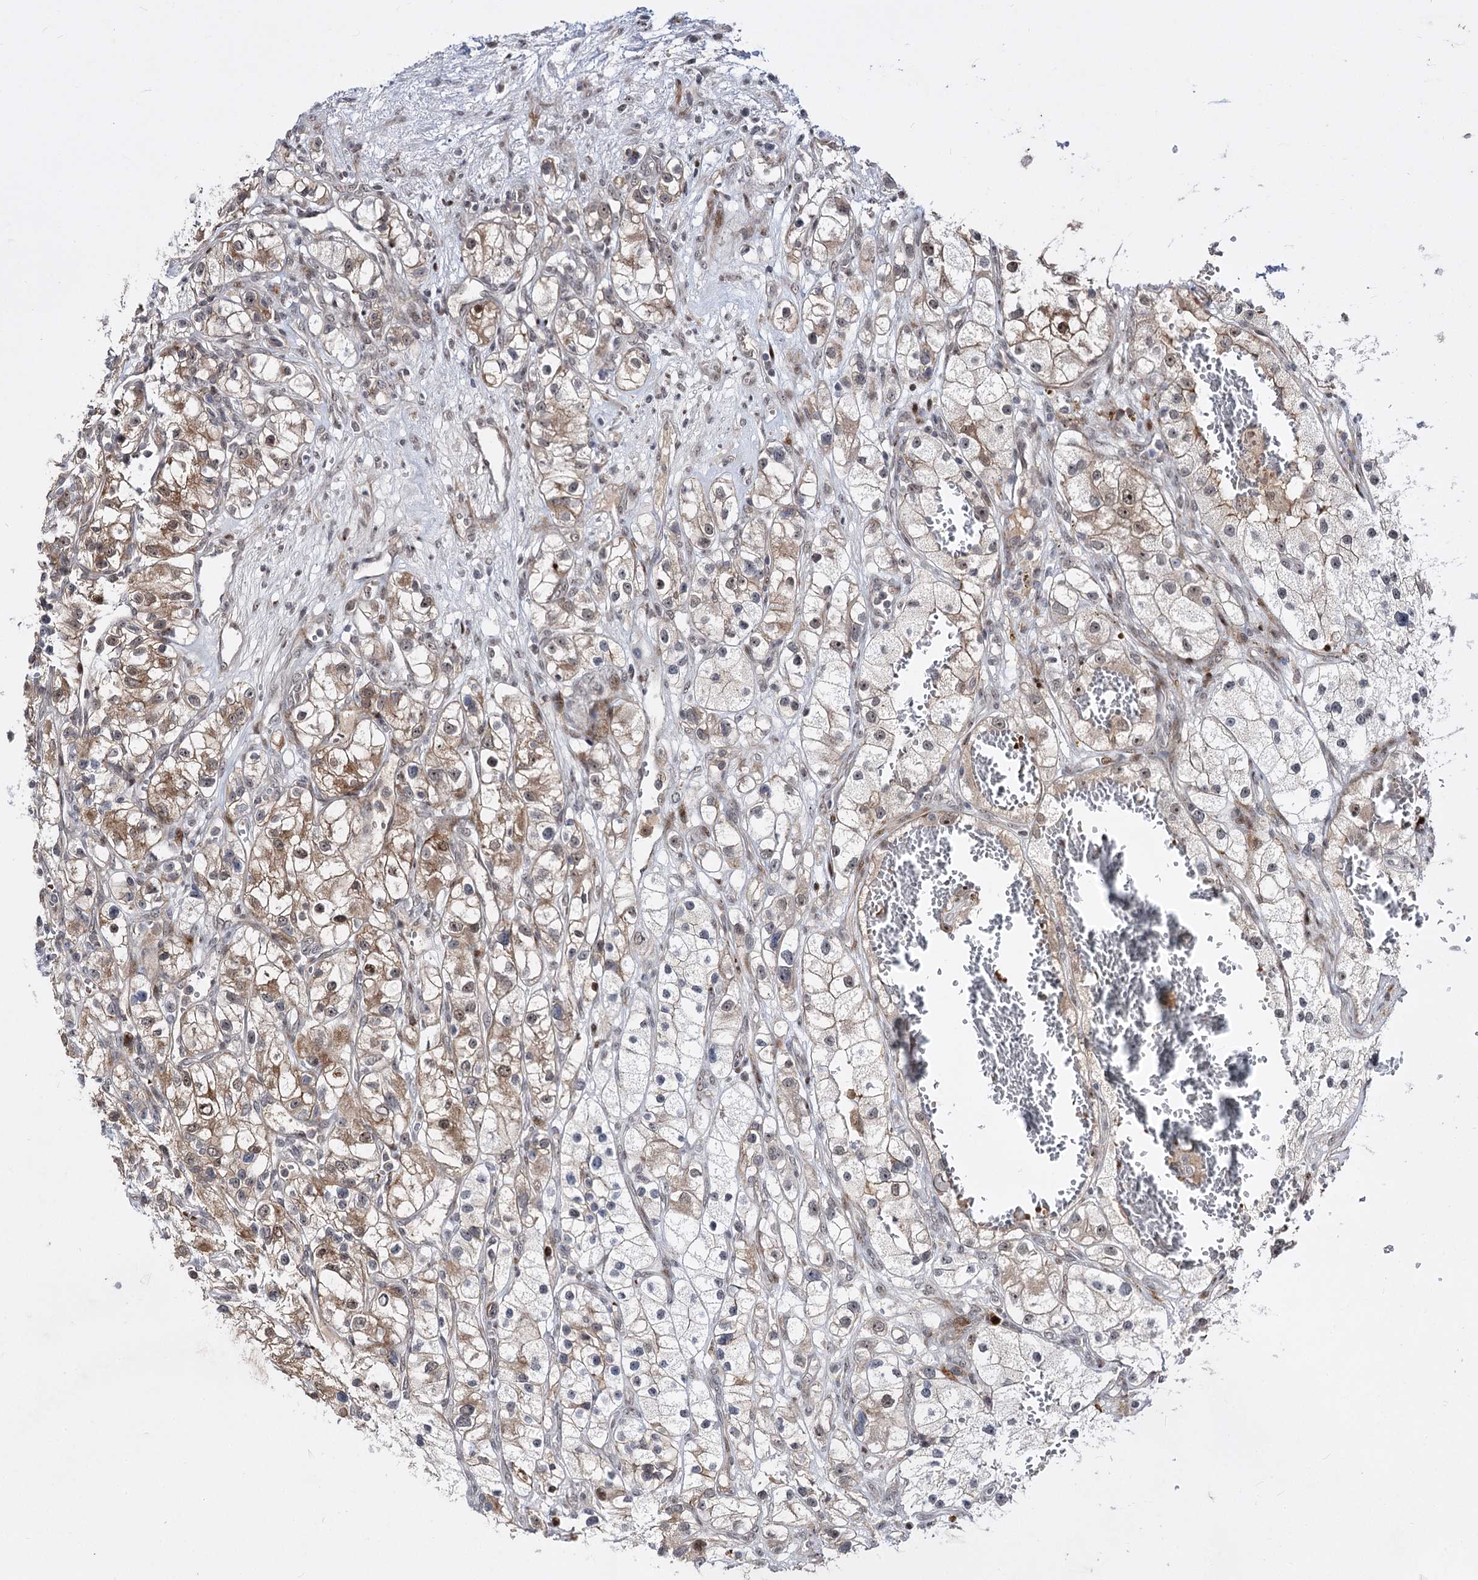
{"staining": {"intensity": "moderate", "quantity": ">75%", "location": "cytoplasmic/membranous,nuclear"}, "tissue": "renal cancer", "cell_type": "Tumor cells", "image_type": "cancer", "snomed": [{"axis": "morphology", "description": "Adenocarcinoma, NOS"}, {"axis": "topography", "description": "Kidney"}], "caption": "Adenocarcinoma (renal) tissue exhibits moderate cytoplasmic/membranous and nuclear expression in about >75% of tumor cells (brown staining indicates protein expression, while blue staining denotes nuclei).", "gene": "STOX1", "patient": {"sex": "female", "age": 57}}